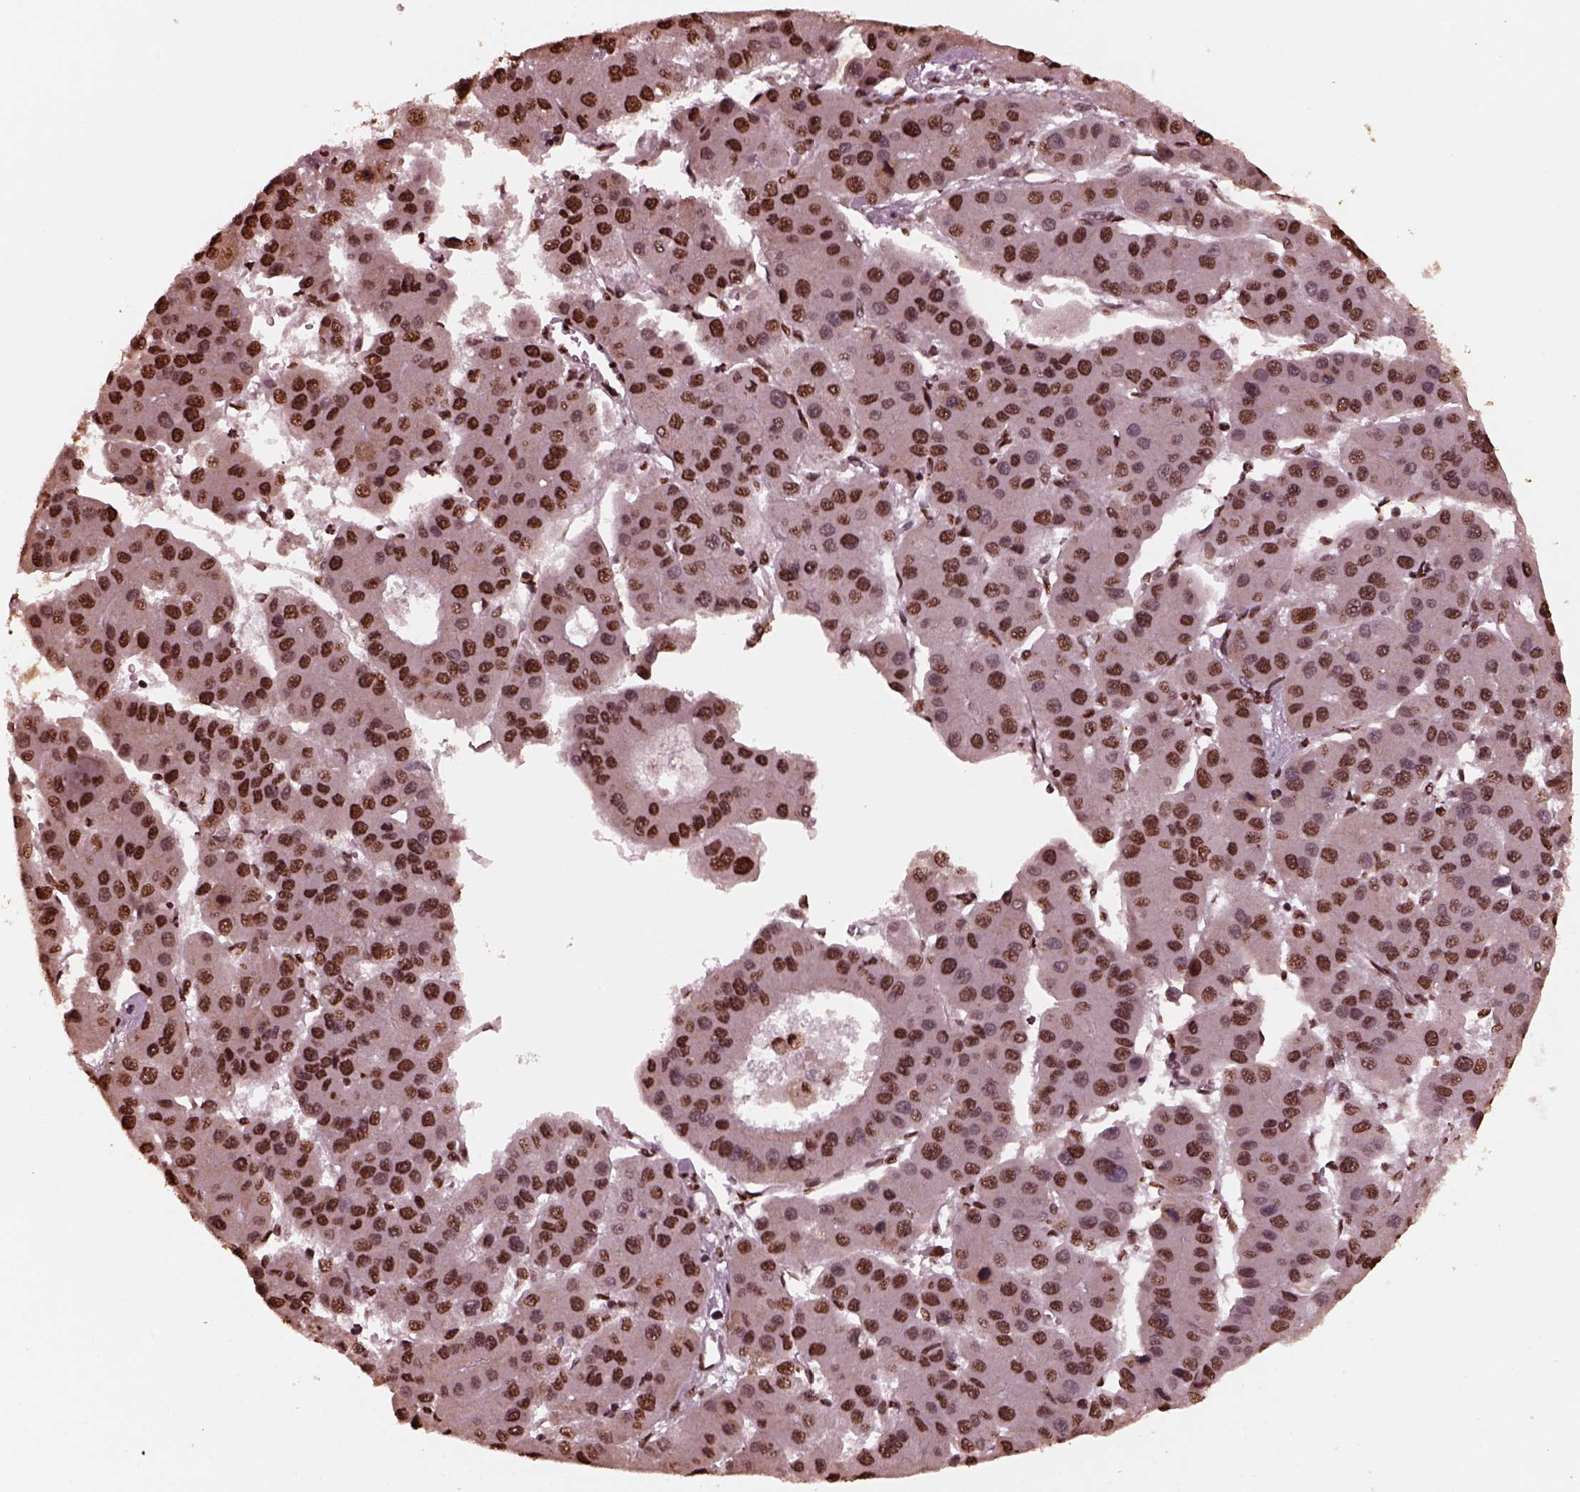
{"staining": {"intensity": "strong", "quantity": ">75%", "location": "nuclear"}, "tissue": "liver cancer", "cell_type": "Tumor cells", "image_type": "cancer", "snomed": [{"axis": "morphology", "description": "Carcinoma, Hepatocellular, NOS"}, {"axis": "topography", "description": "Liver"}], "caption": "Immunohistochemical staining of liver hepatocellular carcinoma shows high levels of strong nuclear protein positivity in approximately >75% of tumor cells. (DAB IHC, brown staining for protein, blue staining for nuclei).", "gene": "NSD1", "patient": {"sex": "male", "age": 73}}